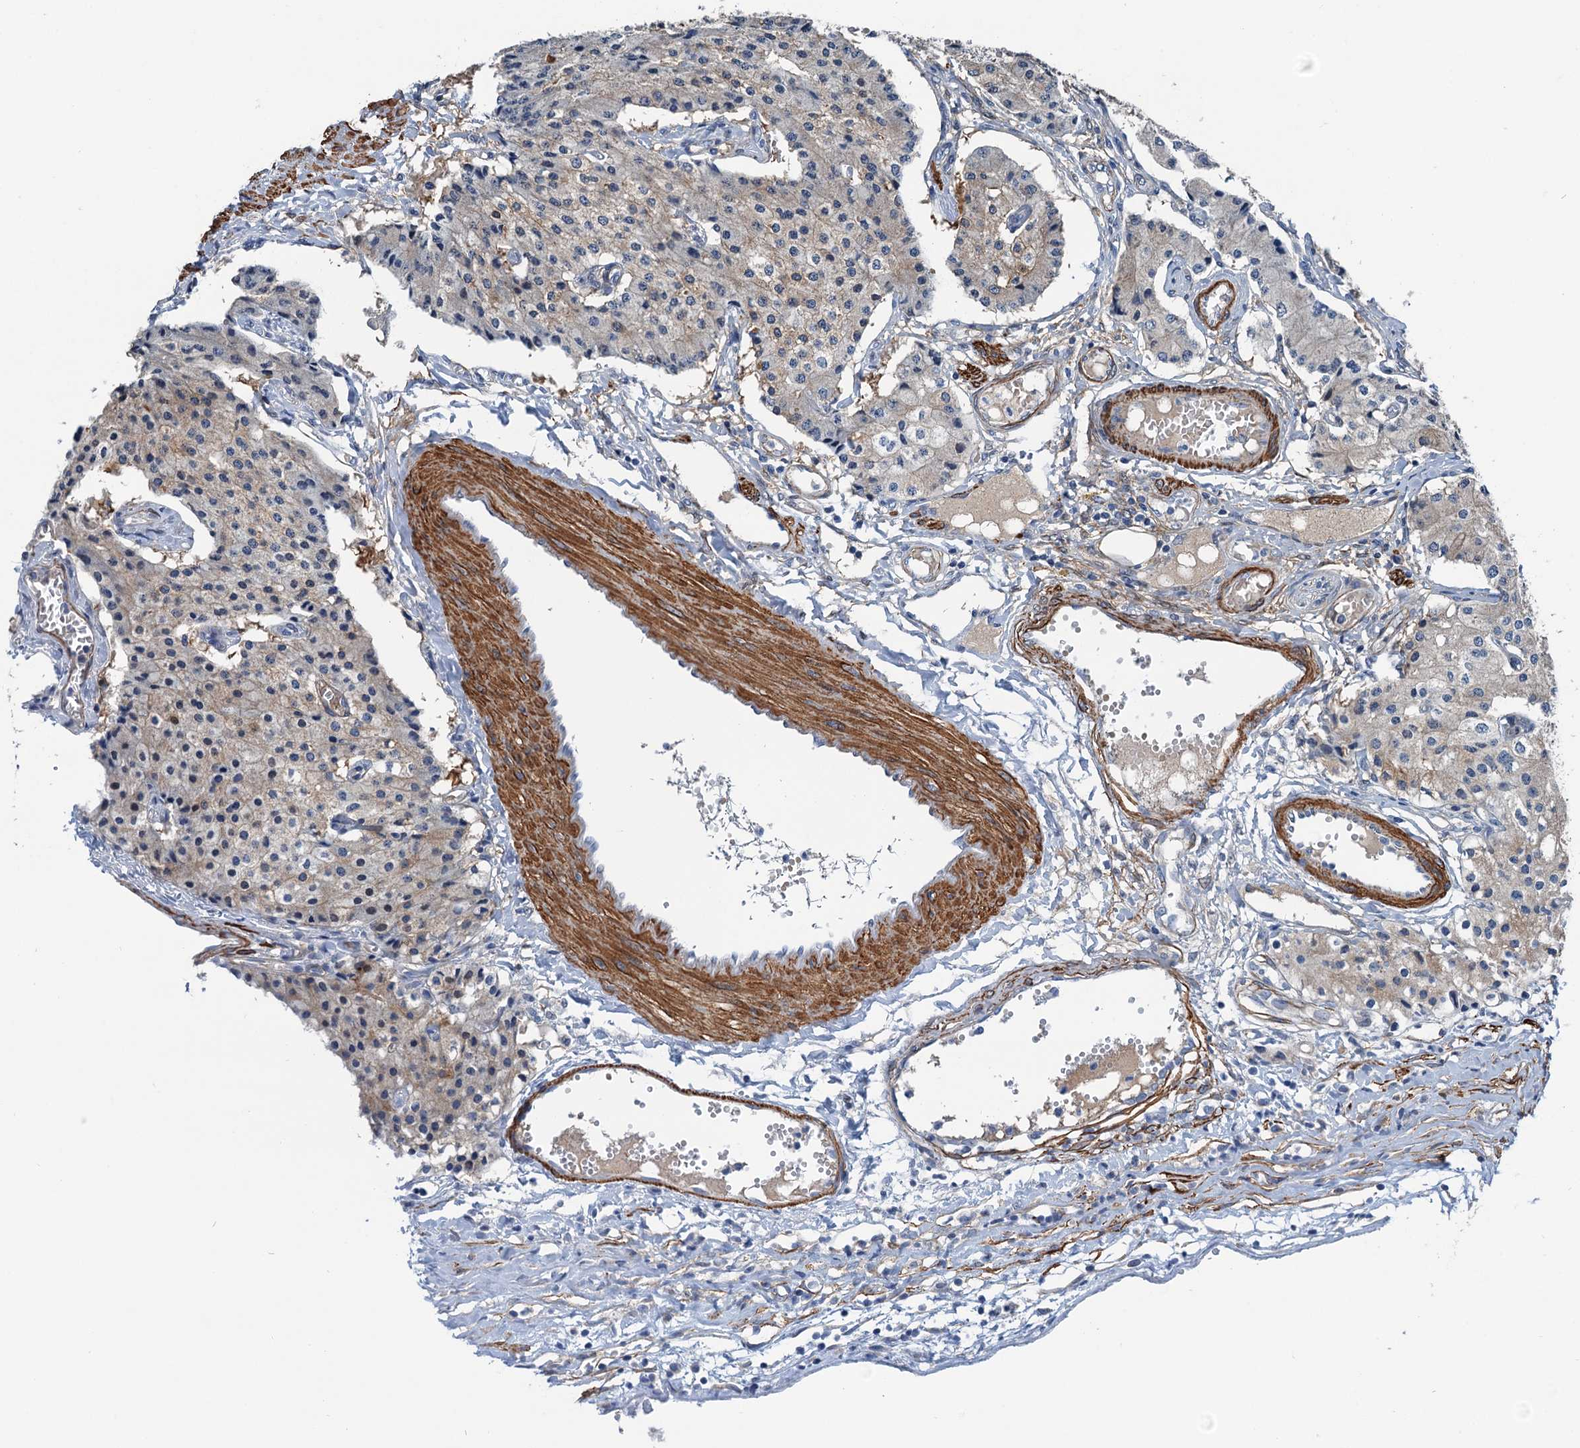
{"staining": {"intensity": "weak", "quantity": "<25%", "location": "cytoplasmic/membranous"}, "tissue": "carcinoid", "cell_type": "Tumor cells", "image_type": "cancer", "snomed": [{"axis": "morphology", "description": "Carcinoid, malignant, NOS"}, {"axis": "topography", "description": "Colon"}], "caption": "A micrograph of human carcinoid is negative for staining in tumor cells.", "gene": "CSTPP1", "patient": {"sex": "female", "age": 52}}